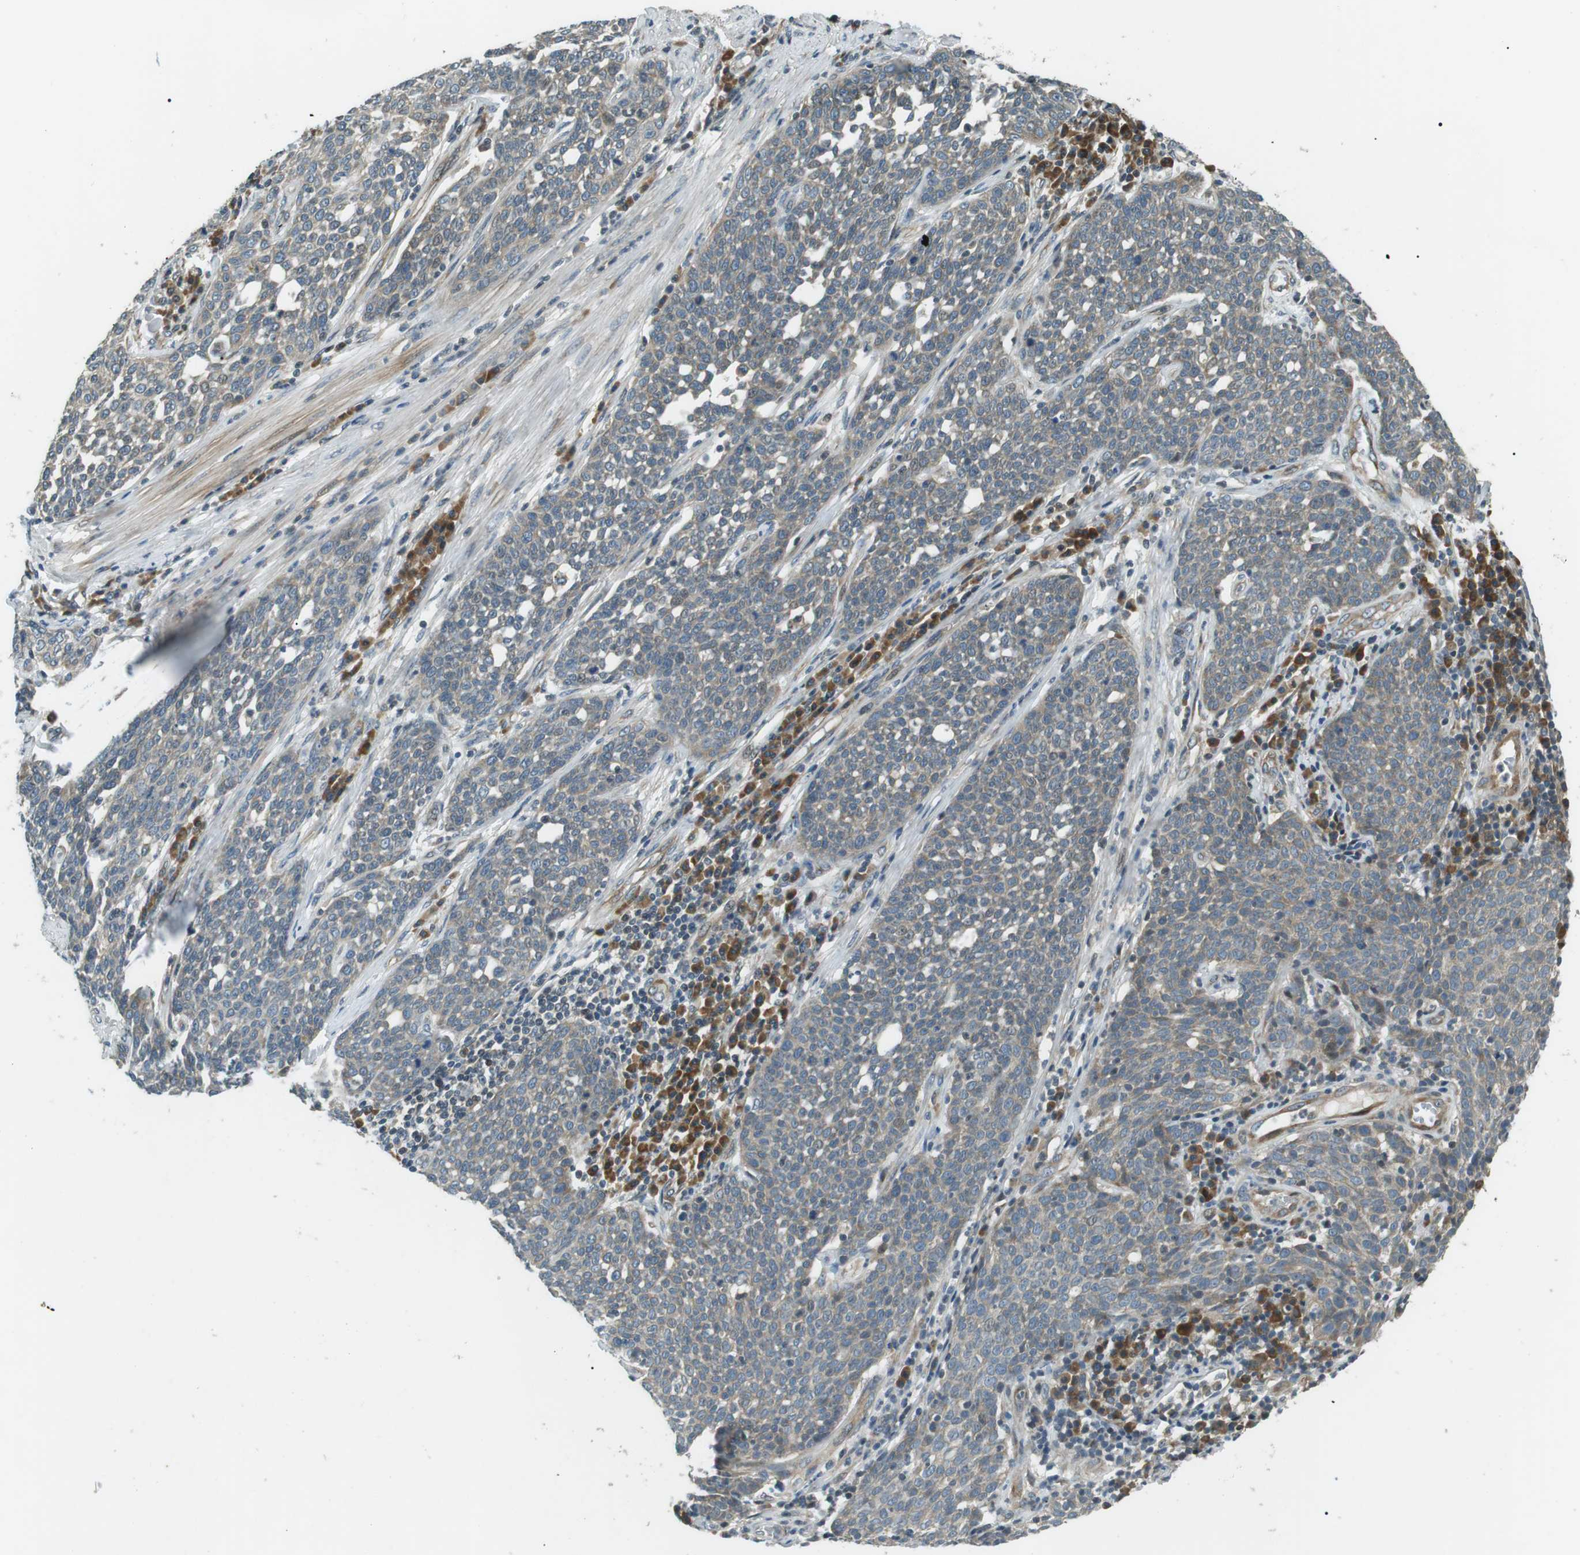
{"staining": {"intensity": "negative", "quantity": "none", "location": "none"}, "tissue": "cervical cancer", "cell_type": "Tumor cells", "image_type": "cancer", "snomed": [{"axis": "morphology", "description": "Squamous cell carcinoma, NOS"}, {"axis": "topography", "description": "Cervix"}], "caption": "A micrograph of squamous cell carcinoma (cervical) stained for a protein shows no brown staining in tumor cells.", "gene": "TMEM74", "patient": {"sex": "female", "age": 34}}